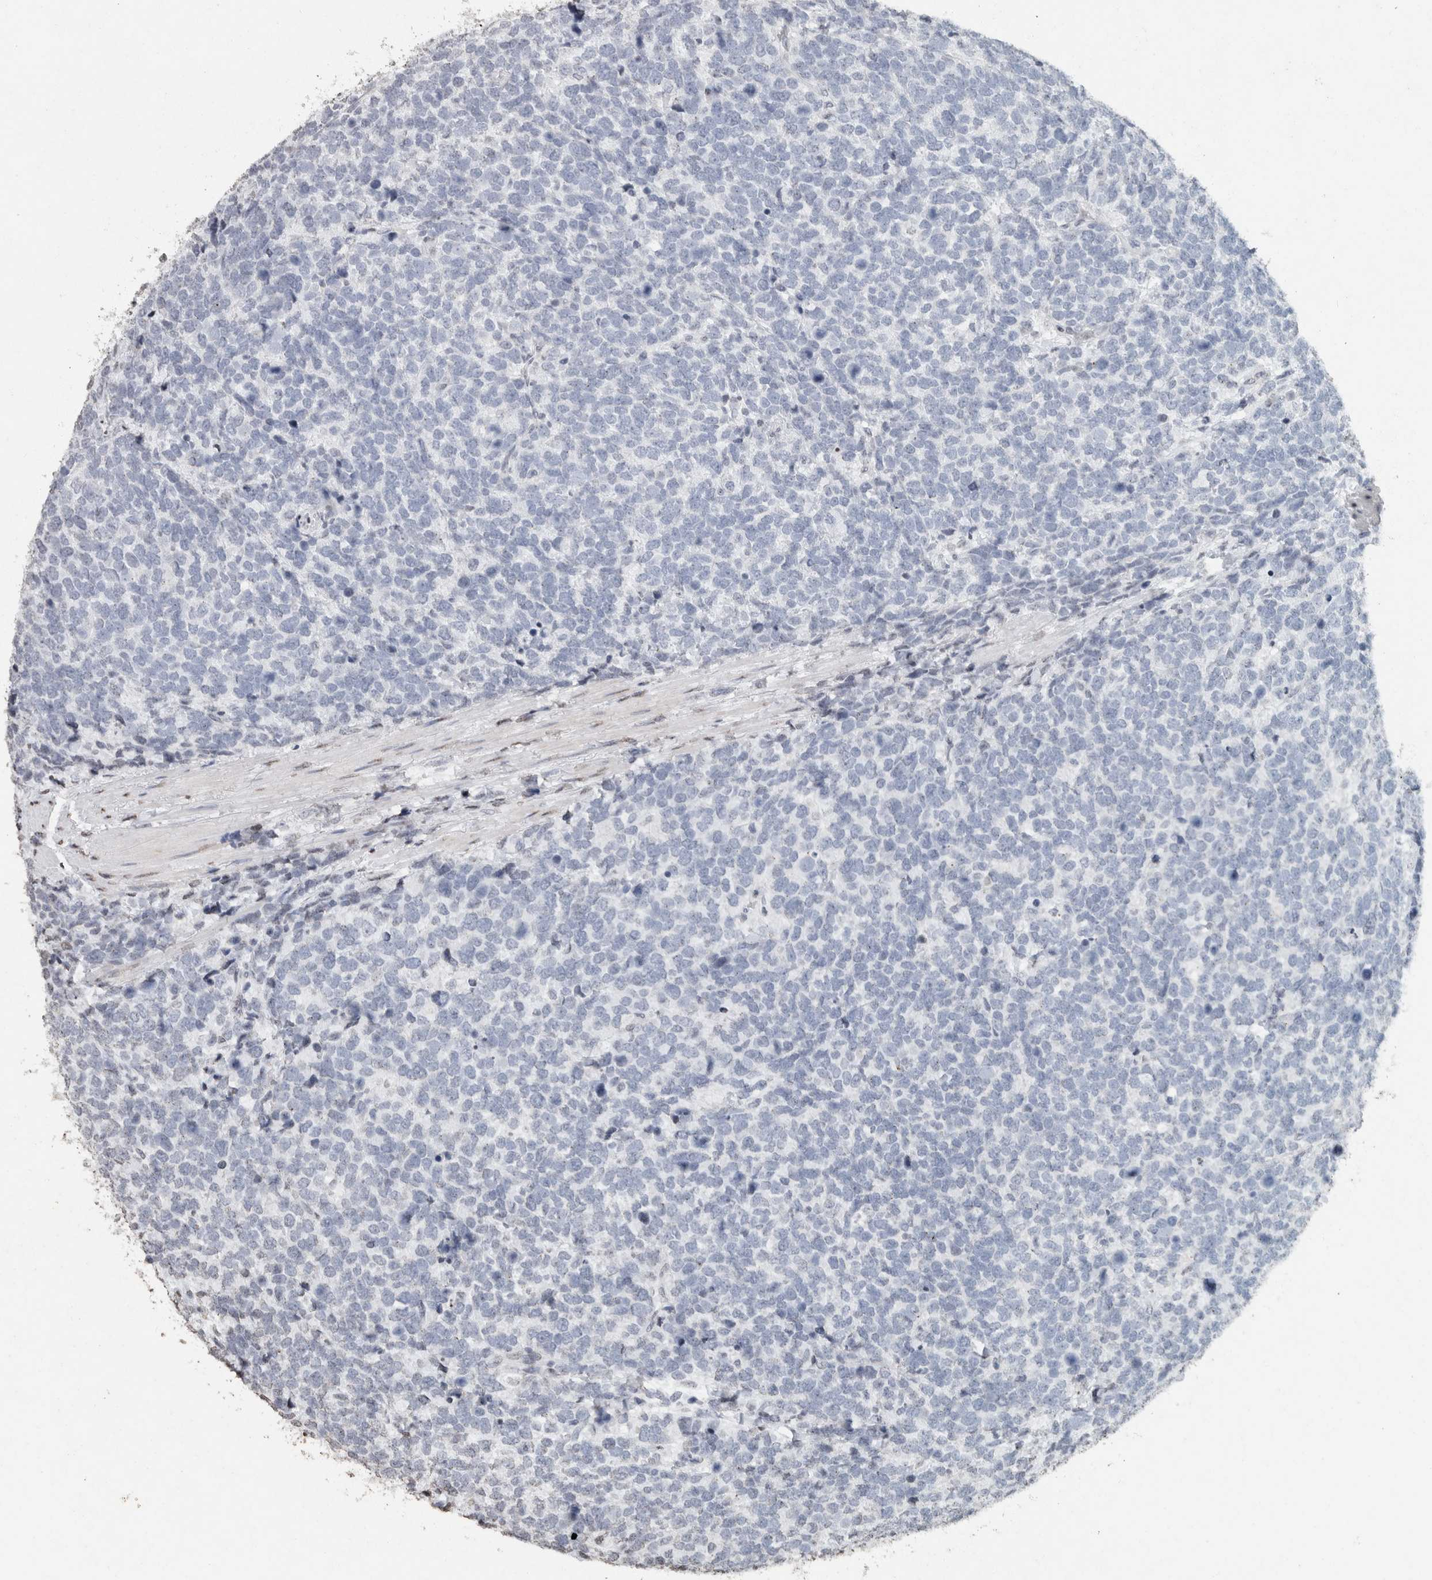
{"staining": {"intensity": "negative", "quantity": "none", "location": "none"}, "tissue": "urothelial cancer", "cell_type": "Tumor cells", "image_type": "cancer", "snomed": [{"axis": "morphology", "description": "Urothelial carcinoma, High grade"}, {"axis": "topography", "description": "Urinary bladder"}], "caption": "An IHC histopathology image of urothelial cancer is shown. There is no staining in tumor cells of urothelial cancer.", "gene": "CNTN1", "patient": {"sex": "female", "age": 82}}